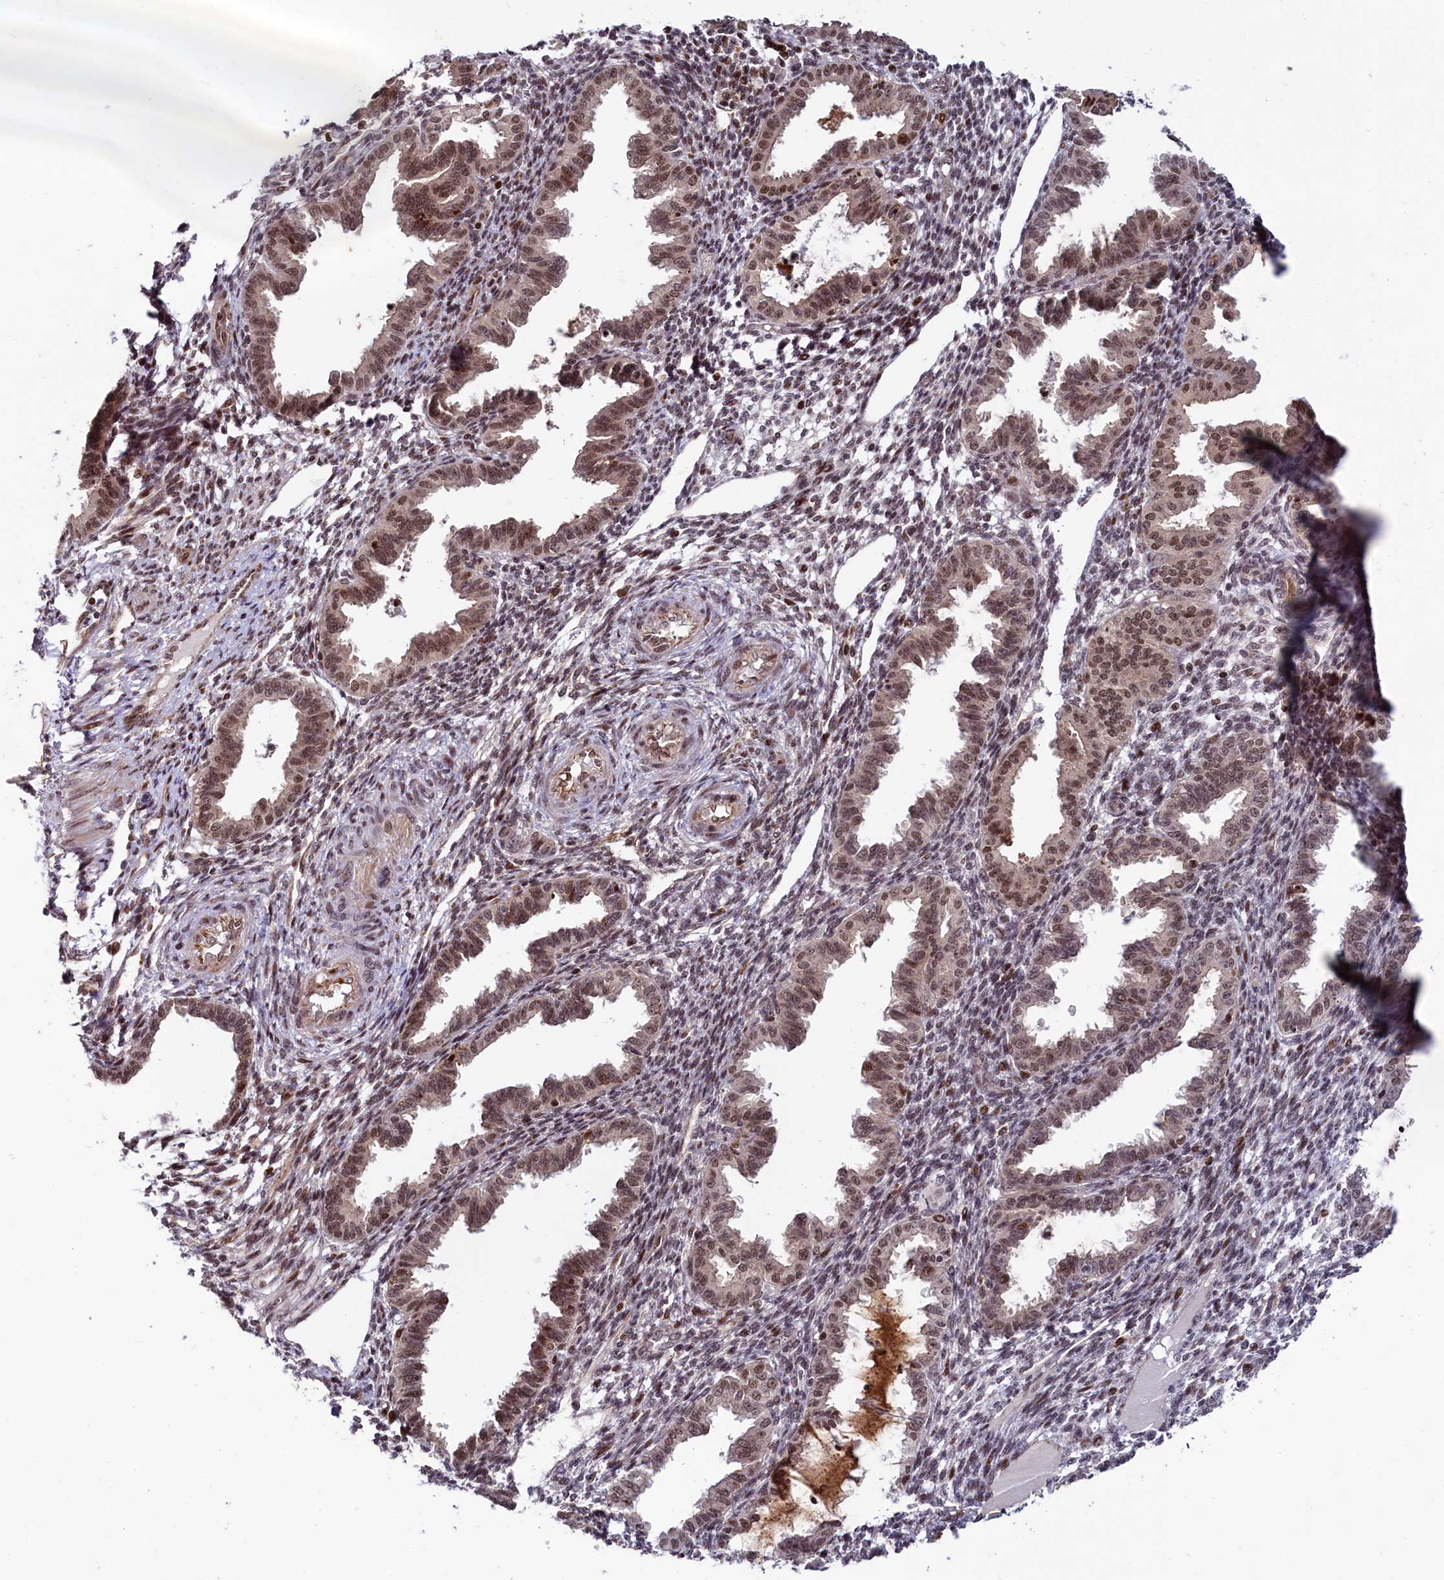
{"staining": {"intensity": "moderate", "quantity": "25%-75%", "location": "nuclear"}, "tissue": "endometrium", "cell_type": "Cells in endometrial stroma", "image_type": "normal", "snomed": [{"axis": "morphology", "description": "Normal tissue, NOS"}, {"axis": "topography", "description": "Endometrium"}], "caption": "Immunohistochemistry (IHC) micrograph of normal endometrium: human endometrium stained using immunohistochemistry (IHC) shows medium levels of moderate protein expression localized specifically in the nuclear of cells in endometrial stroma, appearing as a nuclear brown color.", "gene": "LEO1", "patient": {"sex": "female", "age": 33}}